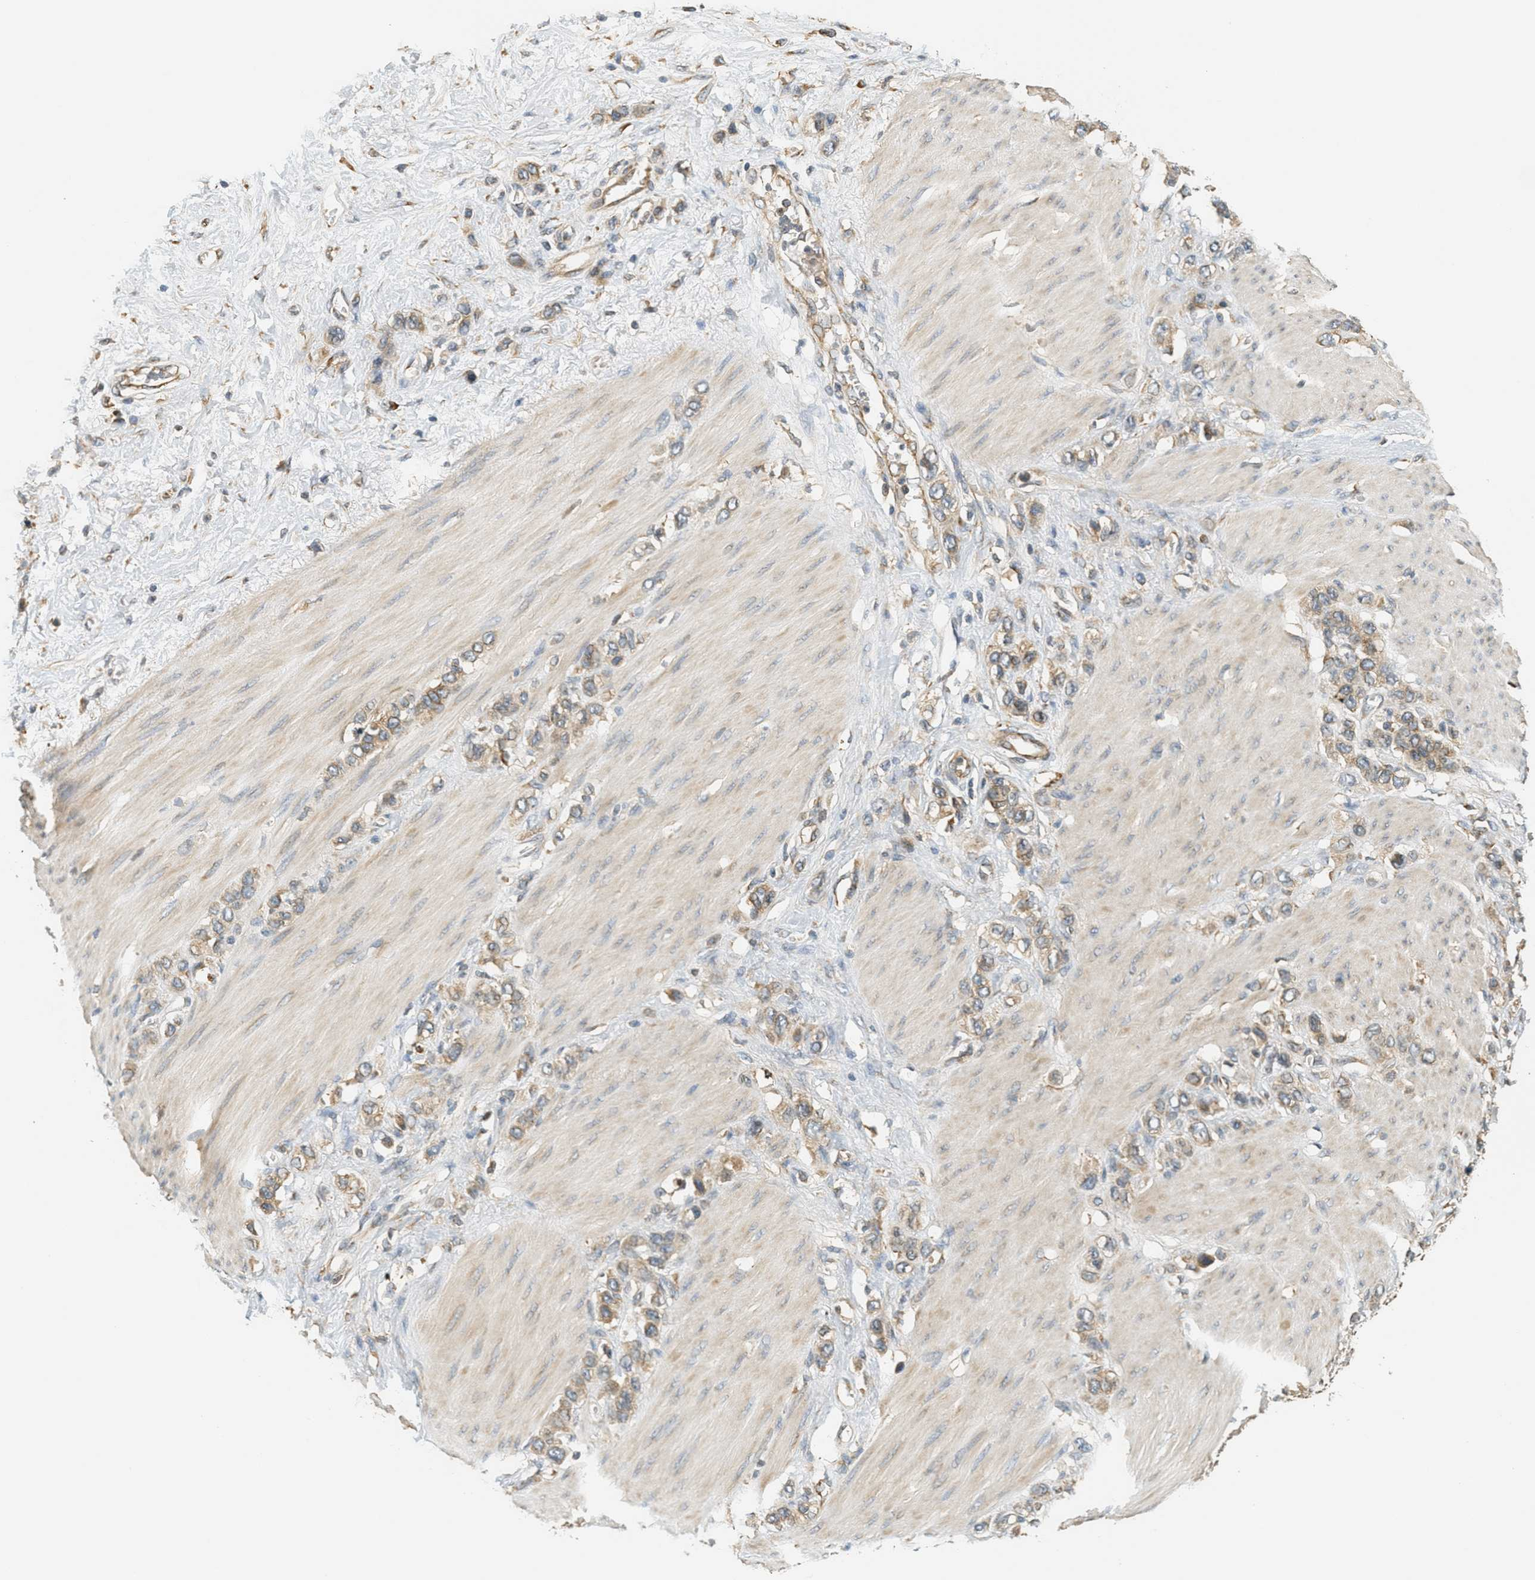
{"staining": {"intensity": "moderate", "quantity": ">75%", "location": "cytoplasmic/membranous"}, "tissue": "stomach cancer", "cell_type": "Tumor cells", "image_type": "cancer", "snomed": [{"axis": "morphology", "description": "Adenocarcinoma, NOS"}, {"axis": "morphology", "description": "Adenocarcinoma, High grade"}, {"axis": "topography", "description": "Stomach, upper"}, {"axis": "topography", "description": "Stomach, lower"}], "caption": "There is medium levels of moderate cytoplasmic/membranous positivity in tumor cells of stomach cancer, as demonstrated by immunohistochemical staining (brown color).", "gene": "PDK1", "patient": {"sex": "female", "age": 65}}